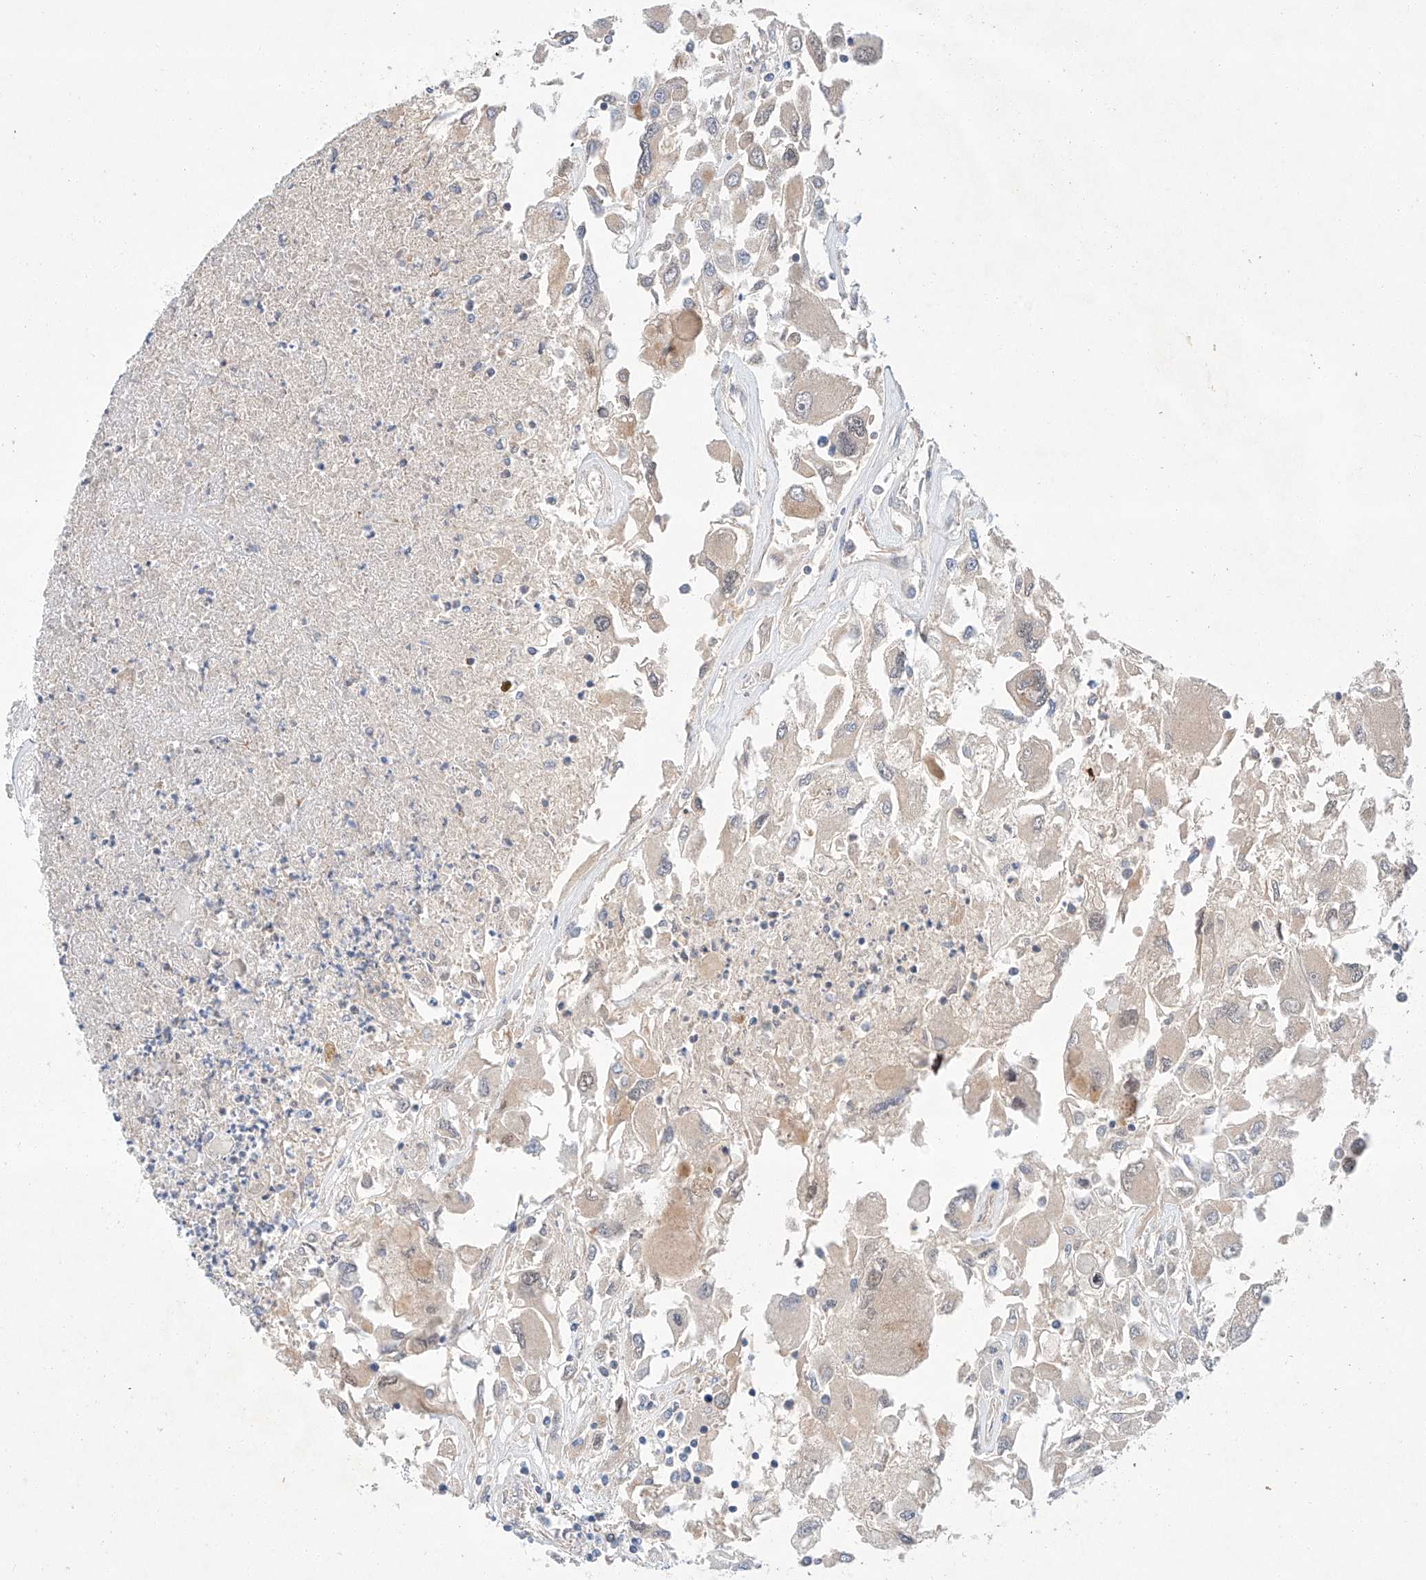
{"staining": {"intensity": "weak", "quantity": "<25%", "location": "cytoplasmic/membranous"}, "tissue": "renal cancer", "cell_type": "Tumor cells", "image_type": "cancer", "snomed": [{"axis": "morphology", "description": "Adenocarcinoma, NOS"}, {"axis": "topography", "description": "Kidney"}], "caption": "This is an immunohistochemistry micrograph of human renal cancer (adenocarcinoma). There is no expression in tumor cells.", "gene": "C6orf118", "patient": {"sex": "female", "age": 52}}